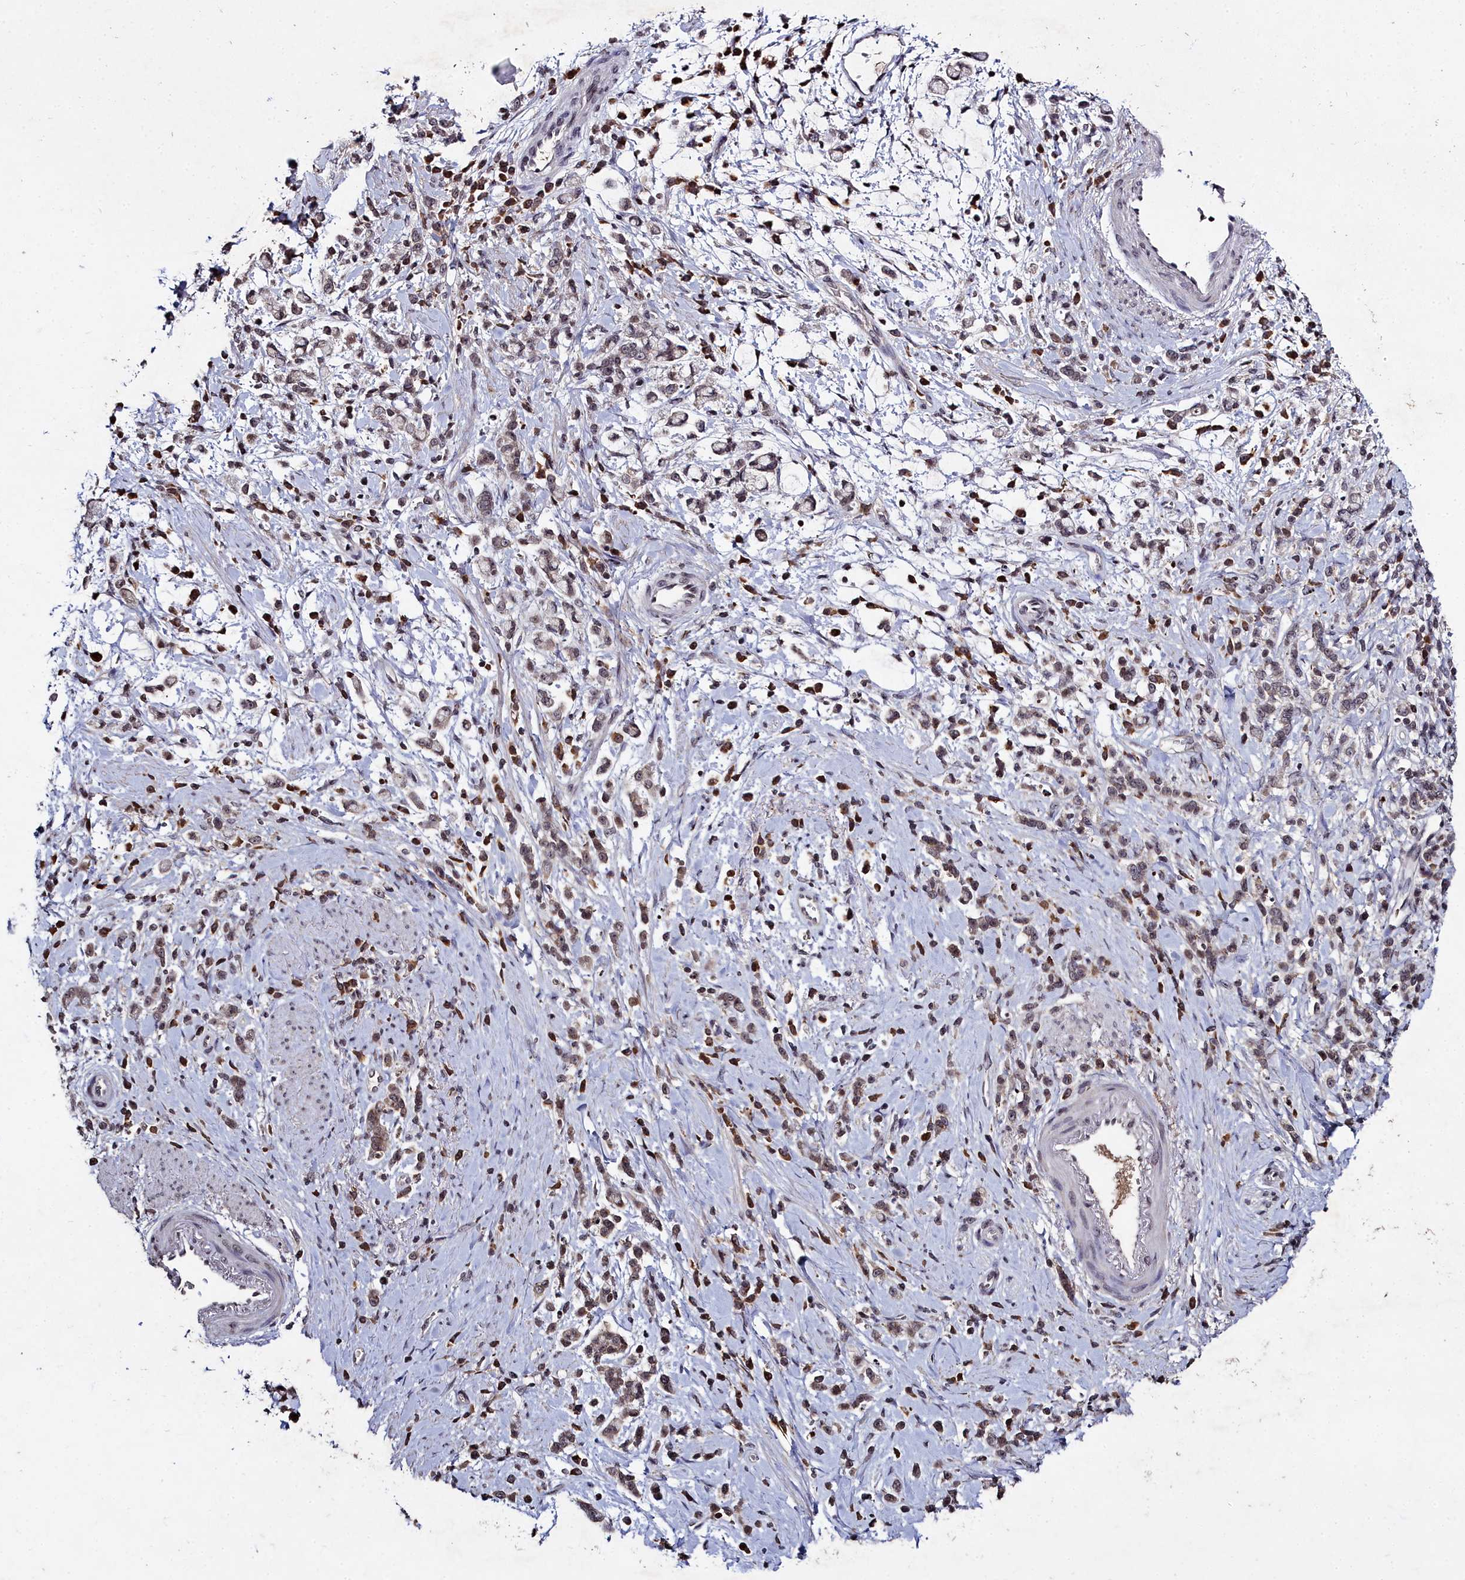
{"staining": {"intensity": "weak", "quantity": "25%-75%", "location": "cytoplasmic/membranous"}, "tissue": "stomach cancer", "cell_type": "Tumor cells", "image_type": "cancer", "snomed": [{"axis": "morphology", "description": "Adenocarcinoma, NOS"}, {"axis": "topography", "description": "Stomach"}], "caption": "A brown stain highlights weak cytoplasmic/membranous positivity of a protein in human stomach cancer (adenocarcinoma) tumor cells.", "gene": "FZD4", "patient": {"sex": "female", "age": 60}}